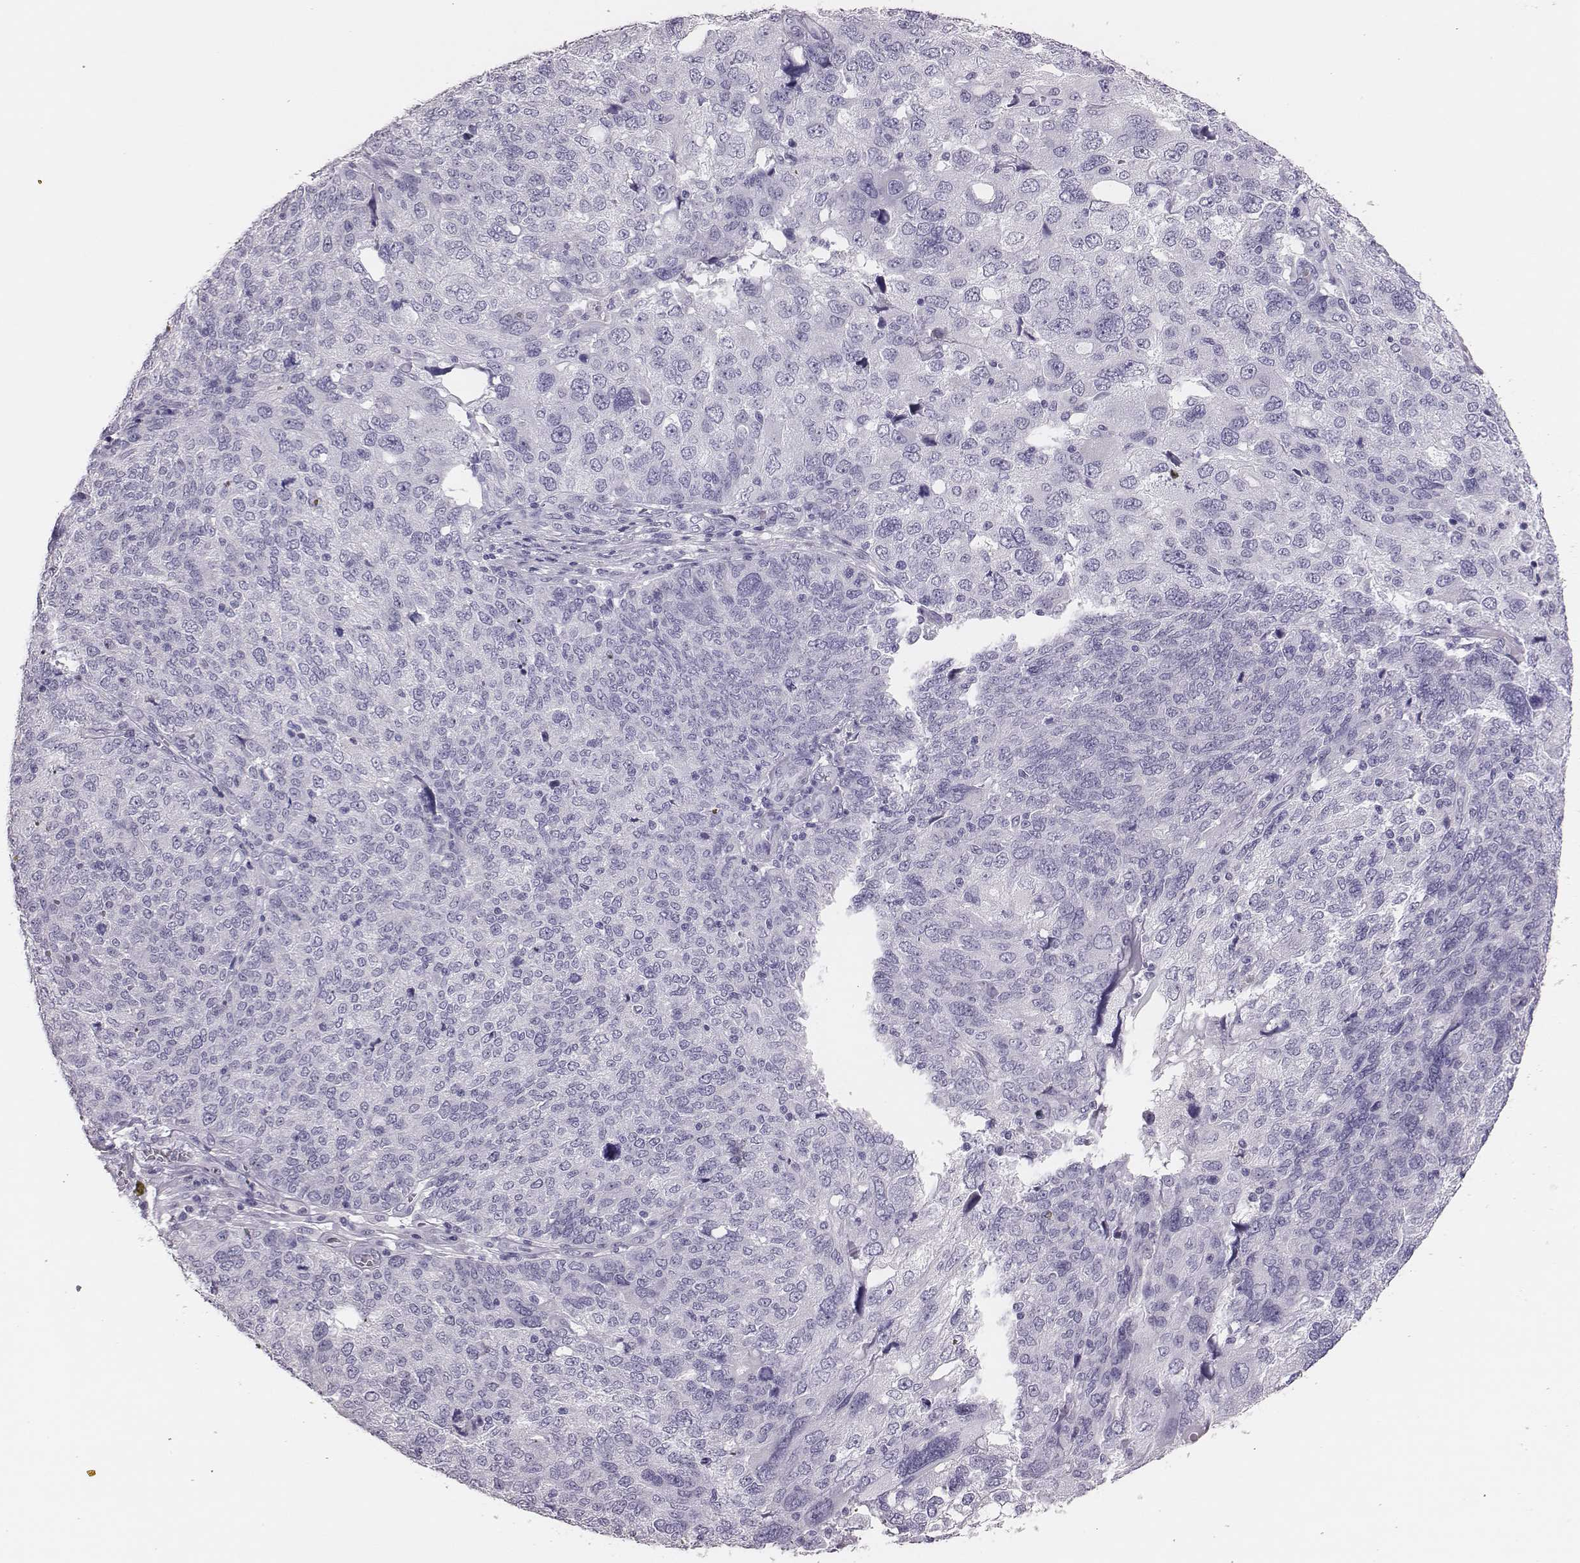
{"staining": {"intensity": "negative", "quantity": "none", "location": "none"}, "tissue": "ovarian cancer", "cell_type": "Tumor cells", "image_type": "cancer", "snomed": [{"axis": "morphology", "description": "Carcinoma, endometroid"}, {"axis": "topography", "description": "Ovary"}], "caption": "Immunohistochemical staining of ovarian cancer (endometroid carcinoma) exhibits no significant expression in tumor cells.", "gene": "H1-6", "patient": {"sex": "female", "age": 58}}